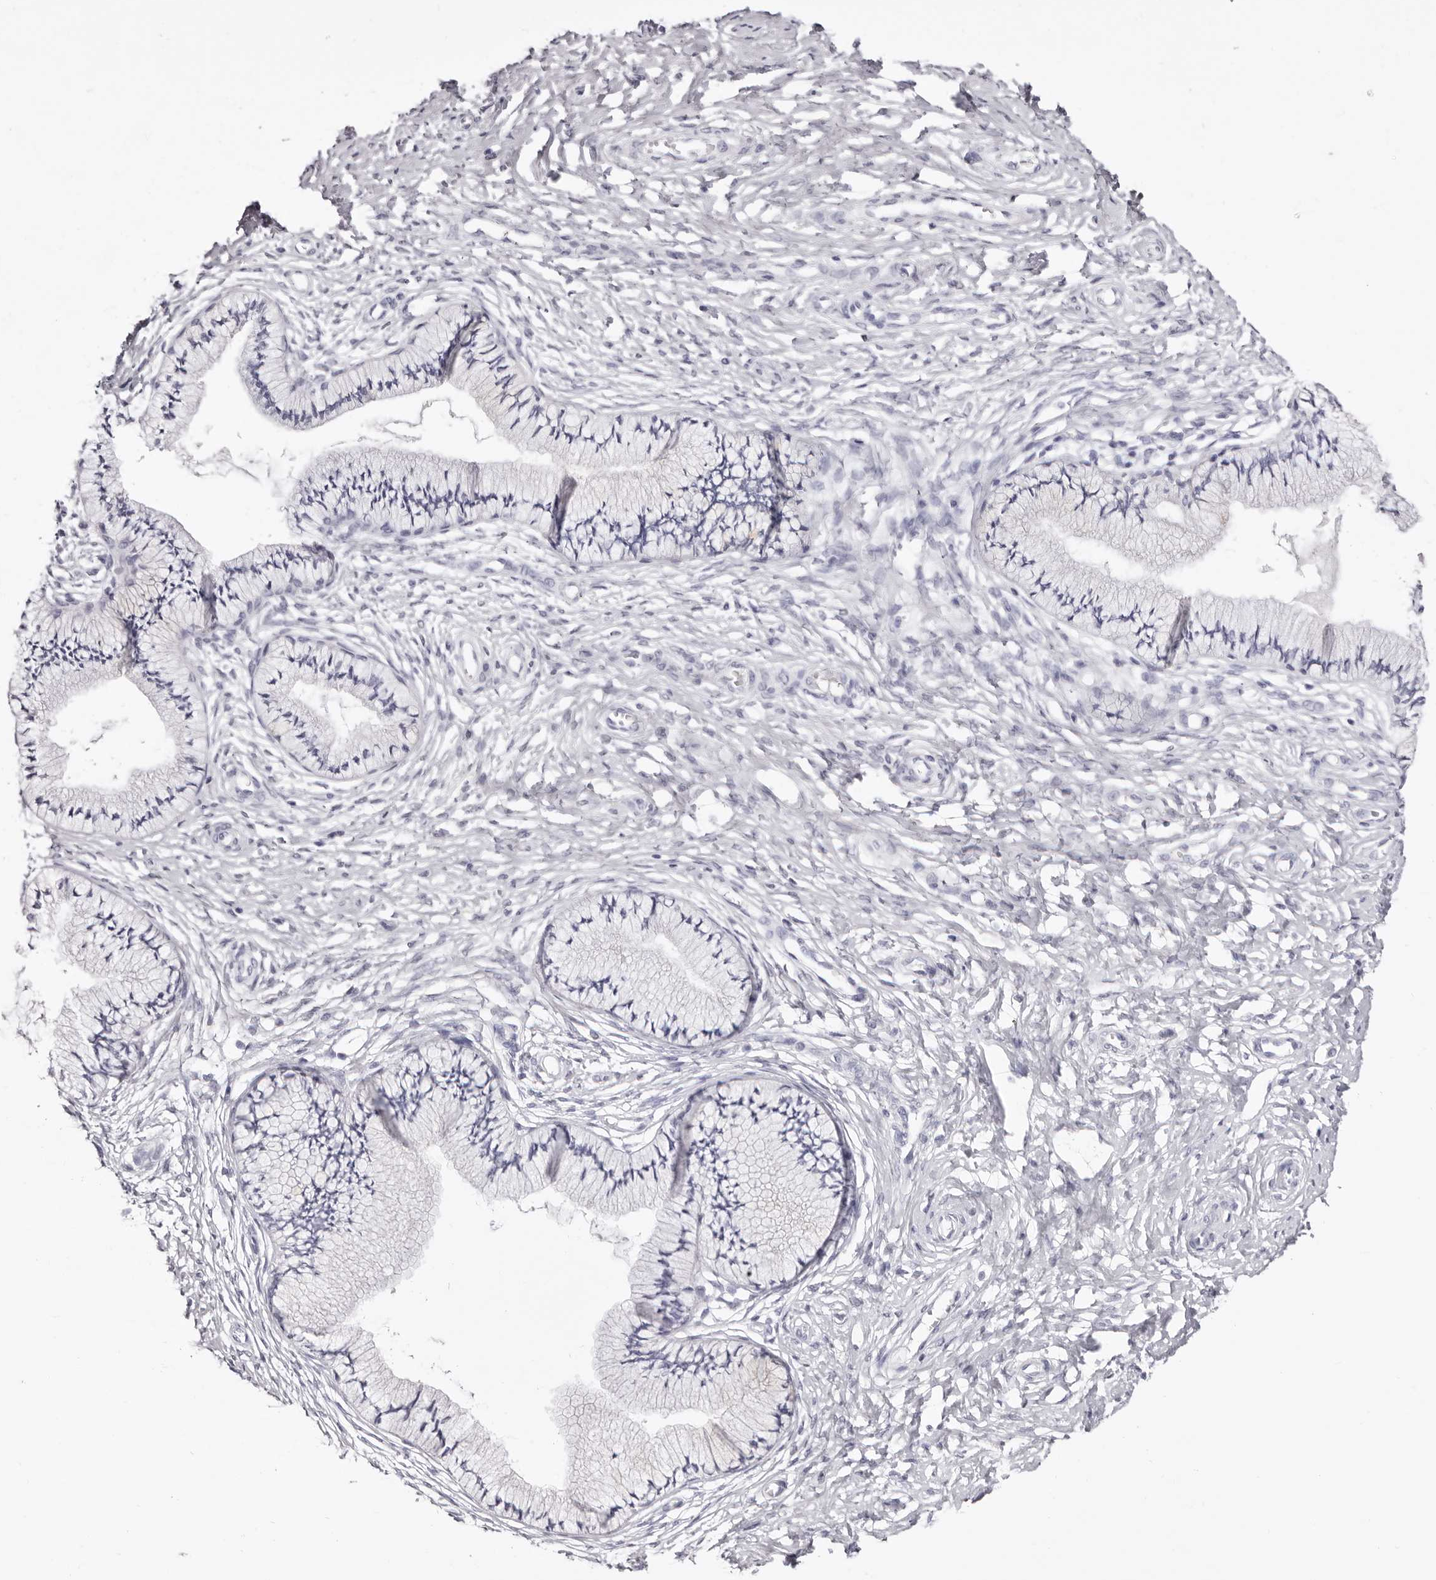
{"staining": {"intensity": "negative", "quantity": "none", "location": "none"}, "tissue": "cervix", "cell_type": "Glandular cells", "image_type": "normal", "snomed": [{"axis": "morphology", "description": "Normal tissue, NOS"}, {"axis": "topography", "description": "Cervix"}], "caption": "Protein analysis of benign cervix demonstrates no significant staining in glandular cells. Brightfield microscopy of immunohistochemistry stained with DAB (brown) and hematoxylin (blue), captured at high magnification.", "gene": "LPO", "patient": {"sex": "female", "age": 36}}